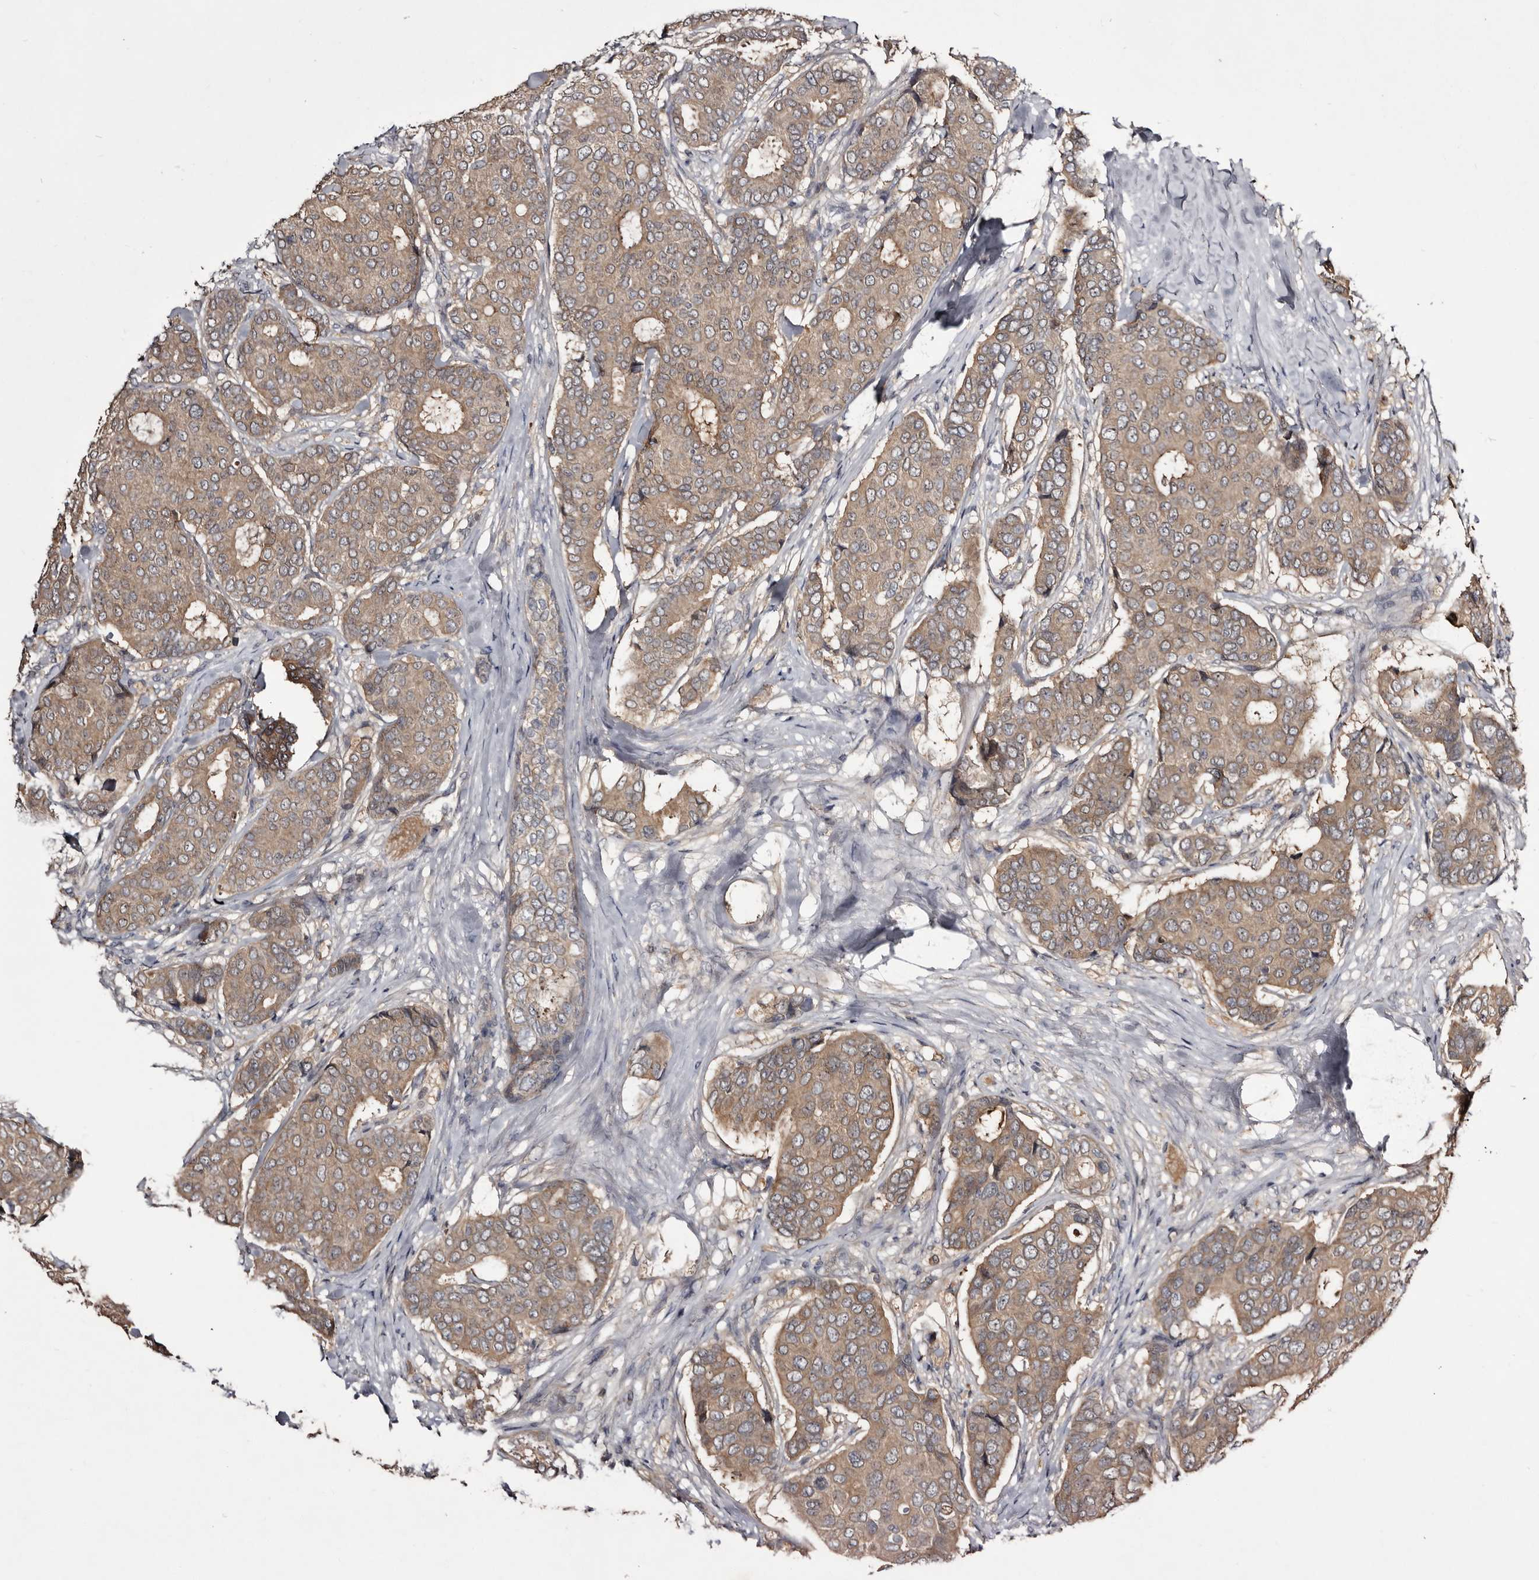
{"staining": {"intensity": "weak", "quantity": ">75%", "location": "cytoplasmic/membranous"}, "tissue": "breast cancer", "cell_type": "Tumor cells", "image_type": "cancer", "snomed": [{"axis": "morphology", "description": "Duct carcinoma"}, {"axis": "topography", "description": "Breast"}], "caption": "A brown stain shows weak cytoplasmic/membranous staining of a protein in human infiltrating ductal carcinoma (breast) tumor cells.", "gene": "TTC39A", "patient": {"sex": "female", "age": 75}}